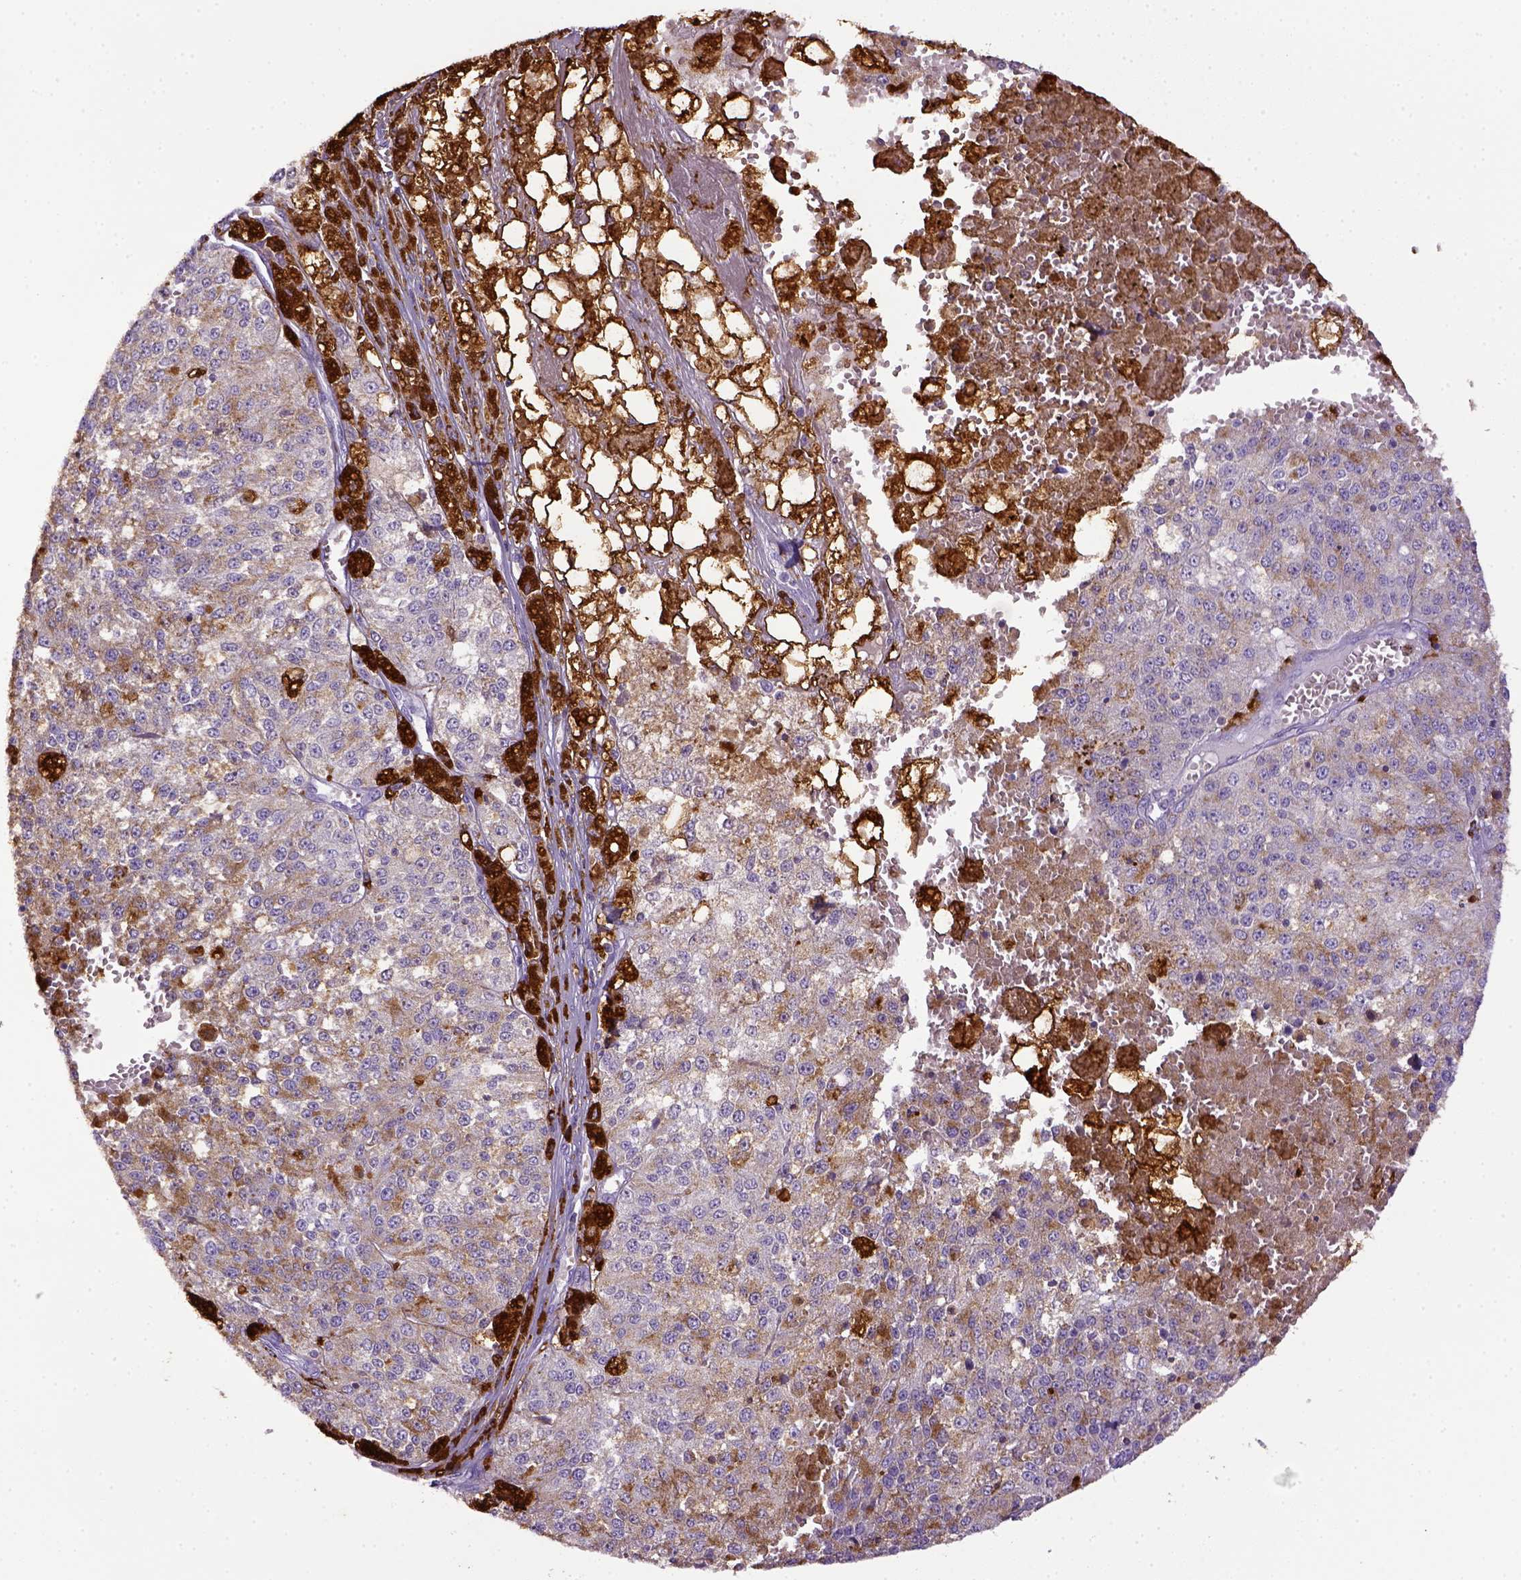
{"staining": {"intensity": "negative", "quantity": "none", "location": "none"}, "tissue": "melanoma", "cell_type": "Tumor cells", "image_type": "cancer", "snomed": [{"axis": "morphology", "description": "Malignant melanoma, Metastatic site"}, {"axis": "topography", "description": "Lymph node"}], "caption": "Tumor cells are negative for protein expression in human melanoma.", "gene": "CD68", "patient": {"sex": "female", "age": 64}}